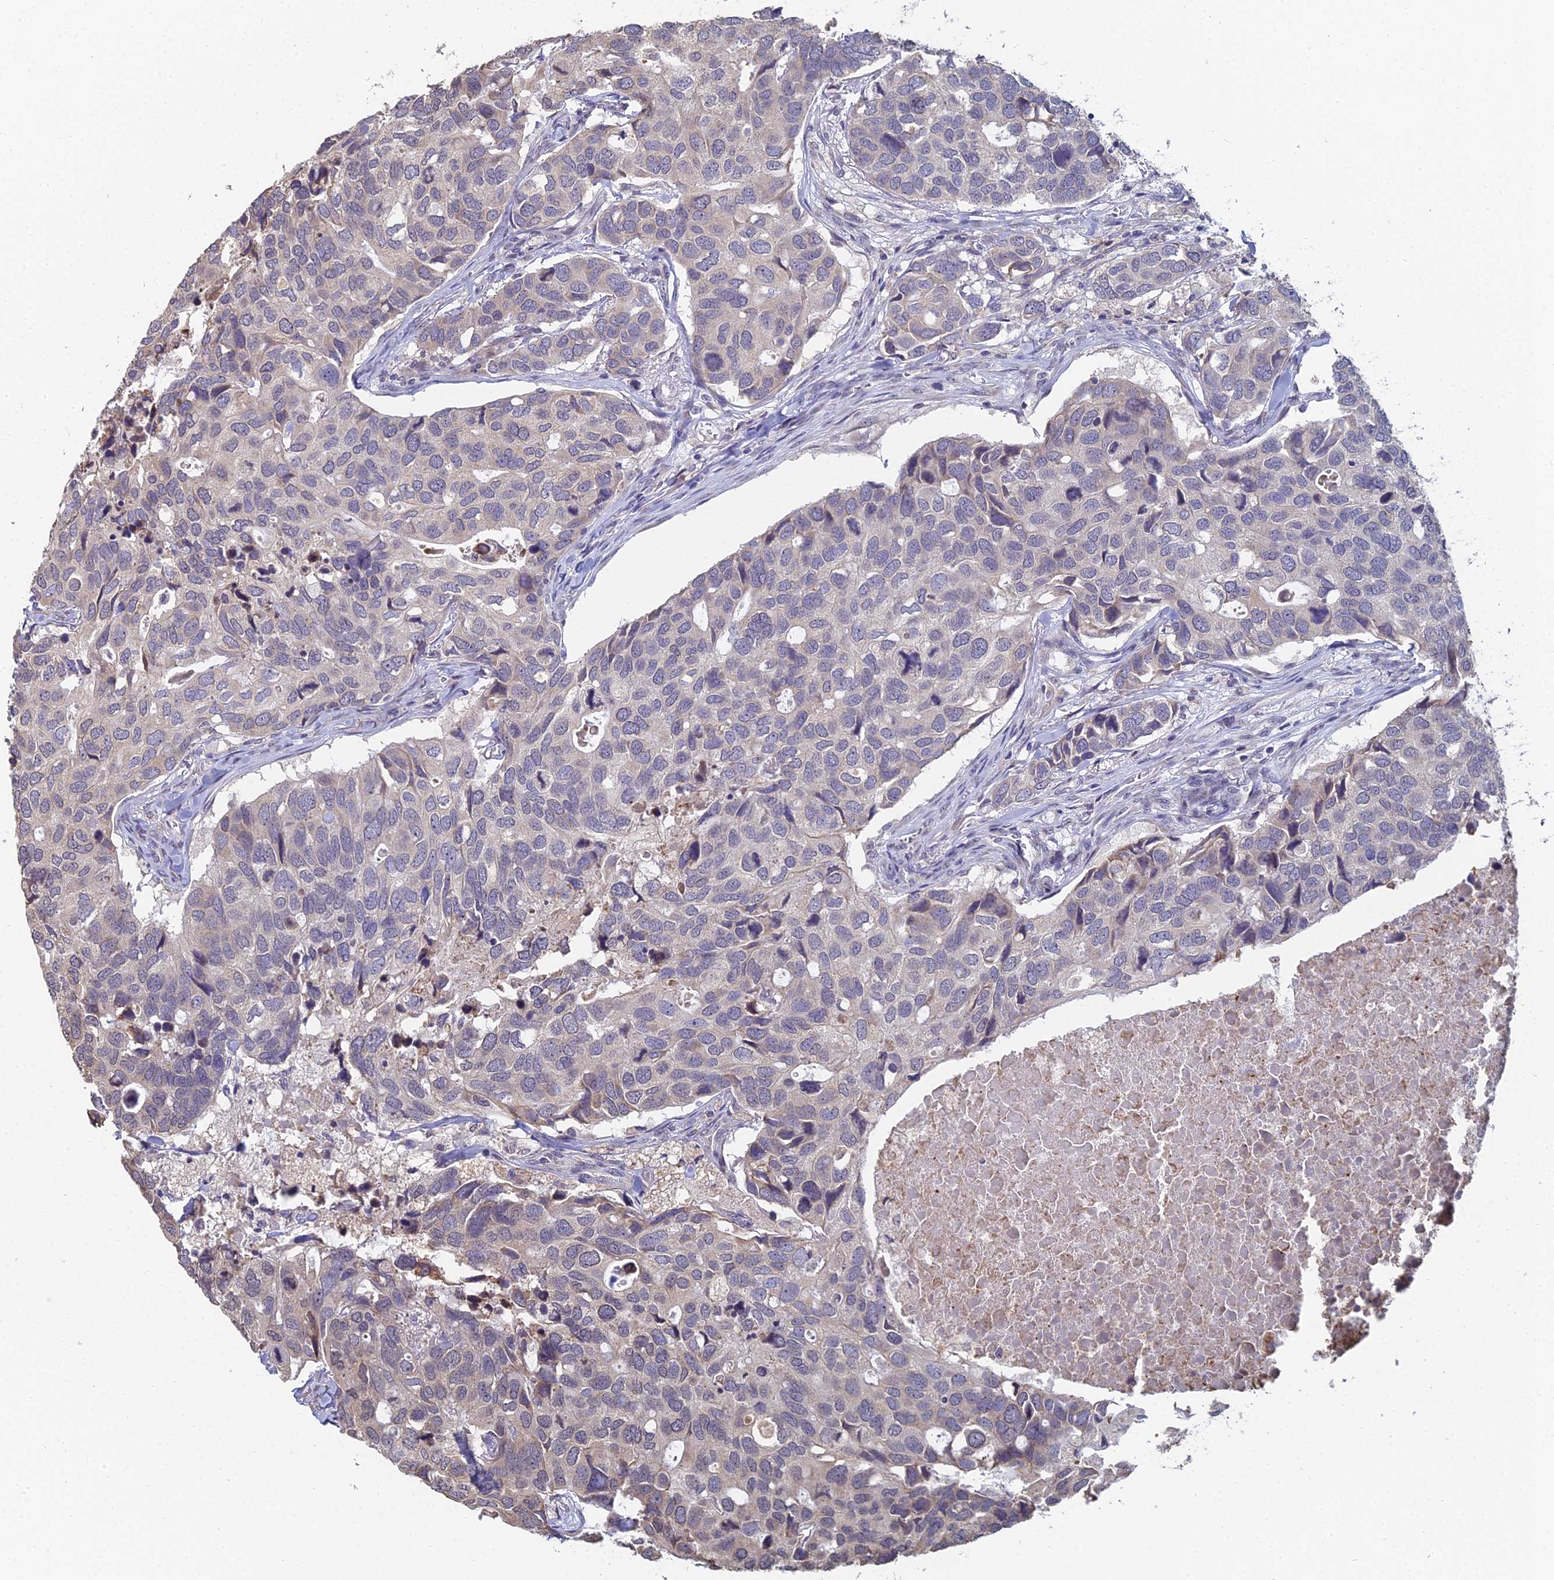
{"staining": {"intensity": "weak", "quantity": "25%-75%", "location": "cytoplasmic/membranous"}, "tissue": "breast cancer", "cell_type": "Tumor cells", "image_type": "cancer", "snomed": [{"axis": "morphology", "description": "Duct carcinoma"}, {"axis": "topography", "description": "Breast"}], "caption": "IHC of human breast infiltrating ductal carcinoma exhibits low levels of weak cytoplasmic/membranous staining in approximately 25%-75% of tumor cells.", "gene": "PRR22", "patient": {"sex": "female", "age": 83}}